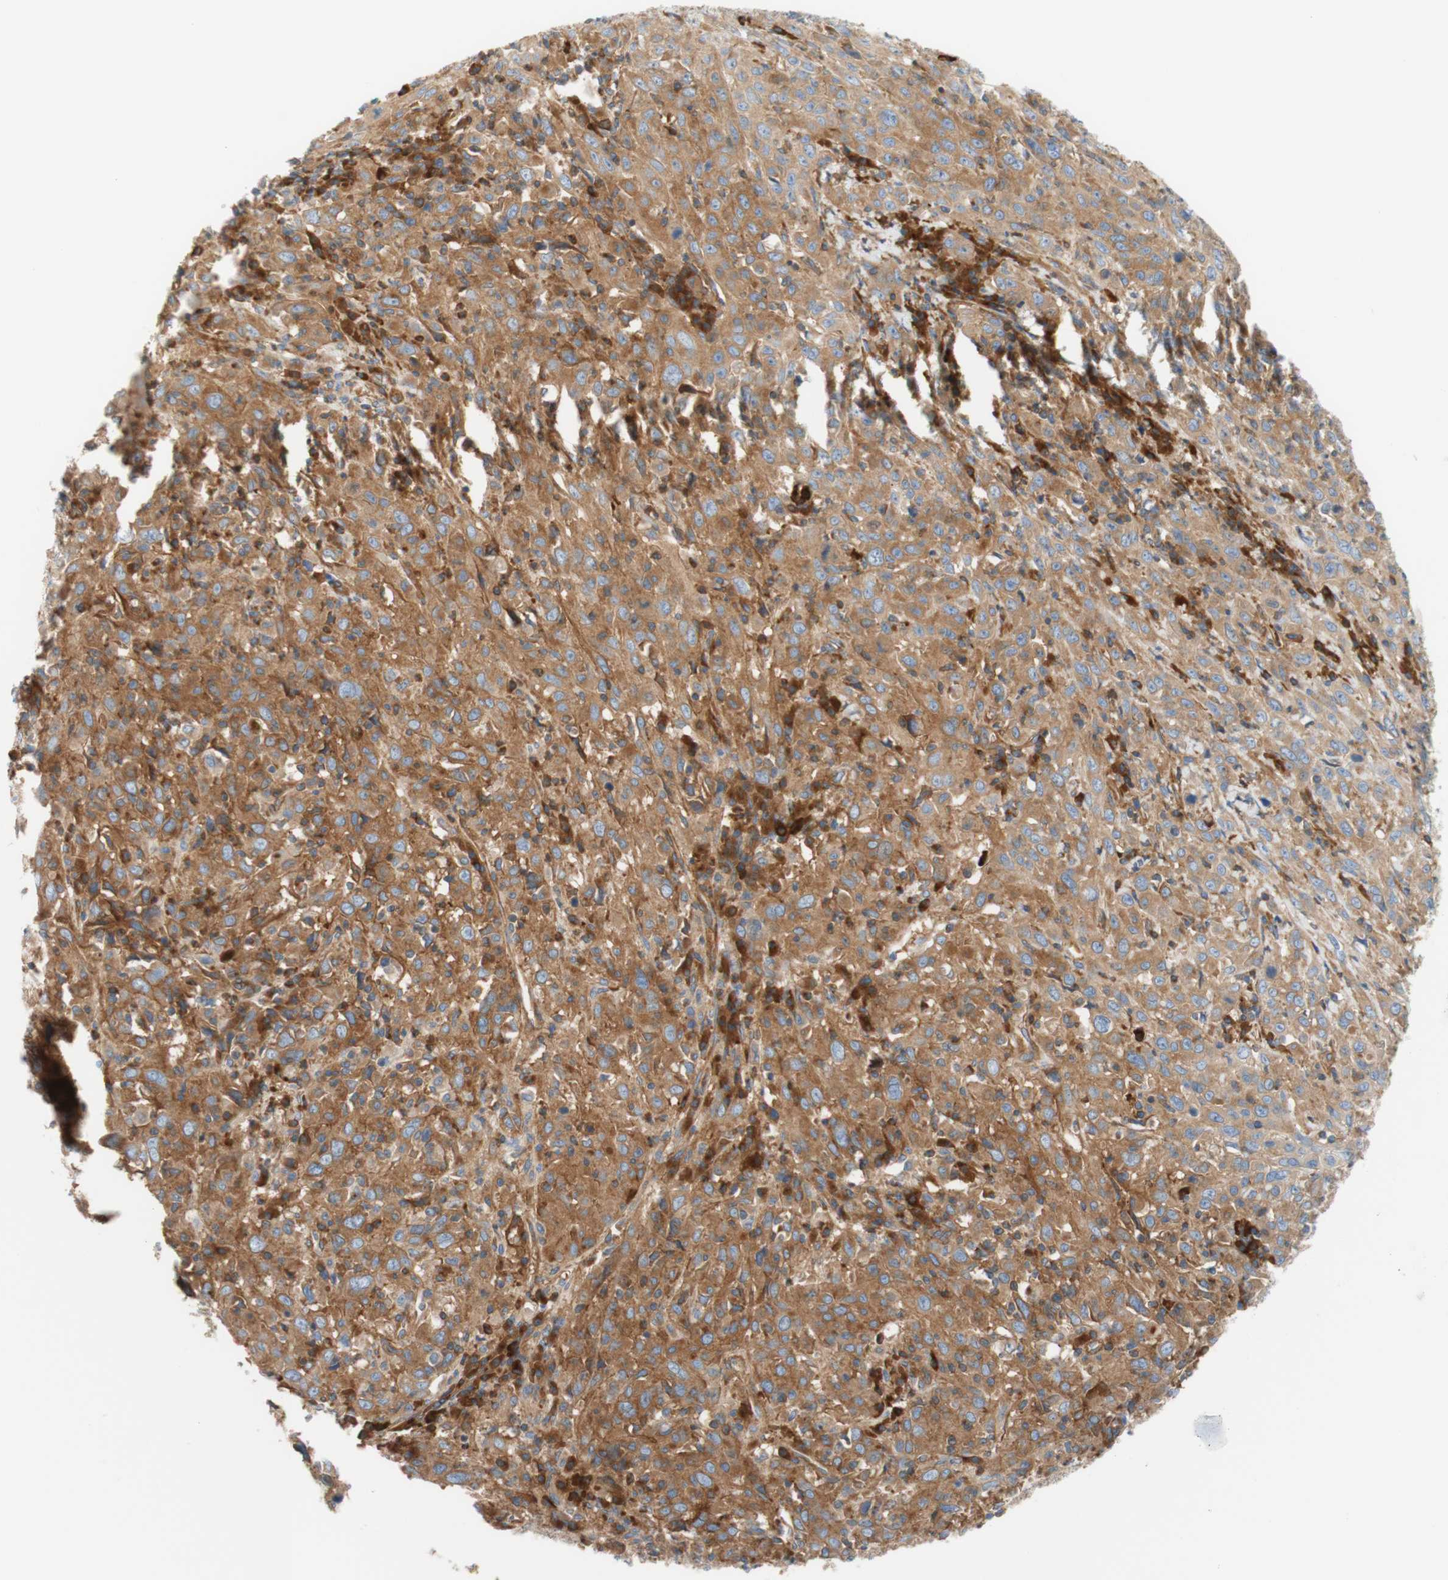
{"staining": {"intensity": "moderate", "quantity": ">75%", "location": "cytoplasmic/membranous"}, "tissue": "cervical cancer", "cell_type": "Tumor cells", "image_type": "cancer", "snomed": [{"axis": "morphology", "description": "Squamous cell carcinoma, NOS"}, {"axis": "topography", "description": "Cervix"}], "caption": "Cervical squamous cell carcinoma stained for a protein (brown) demonstrates moderate cytoplasmic/membranous positive expression in approximately >75% of tumor cells.", "gene": "STOM", "patient": {"sex": "female", "age": 46}}